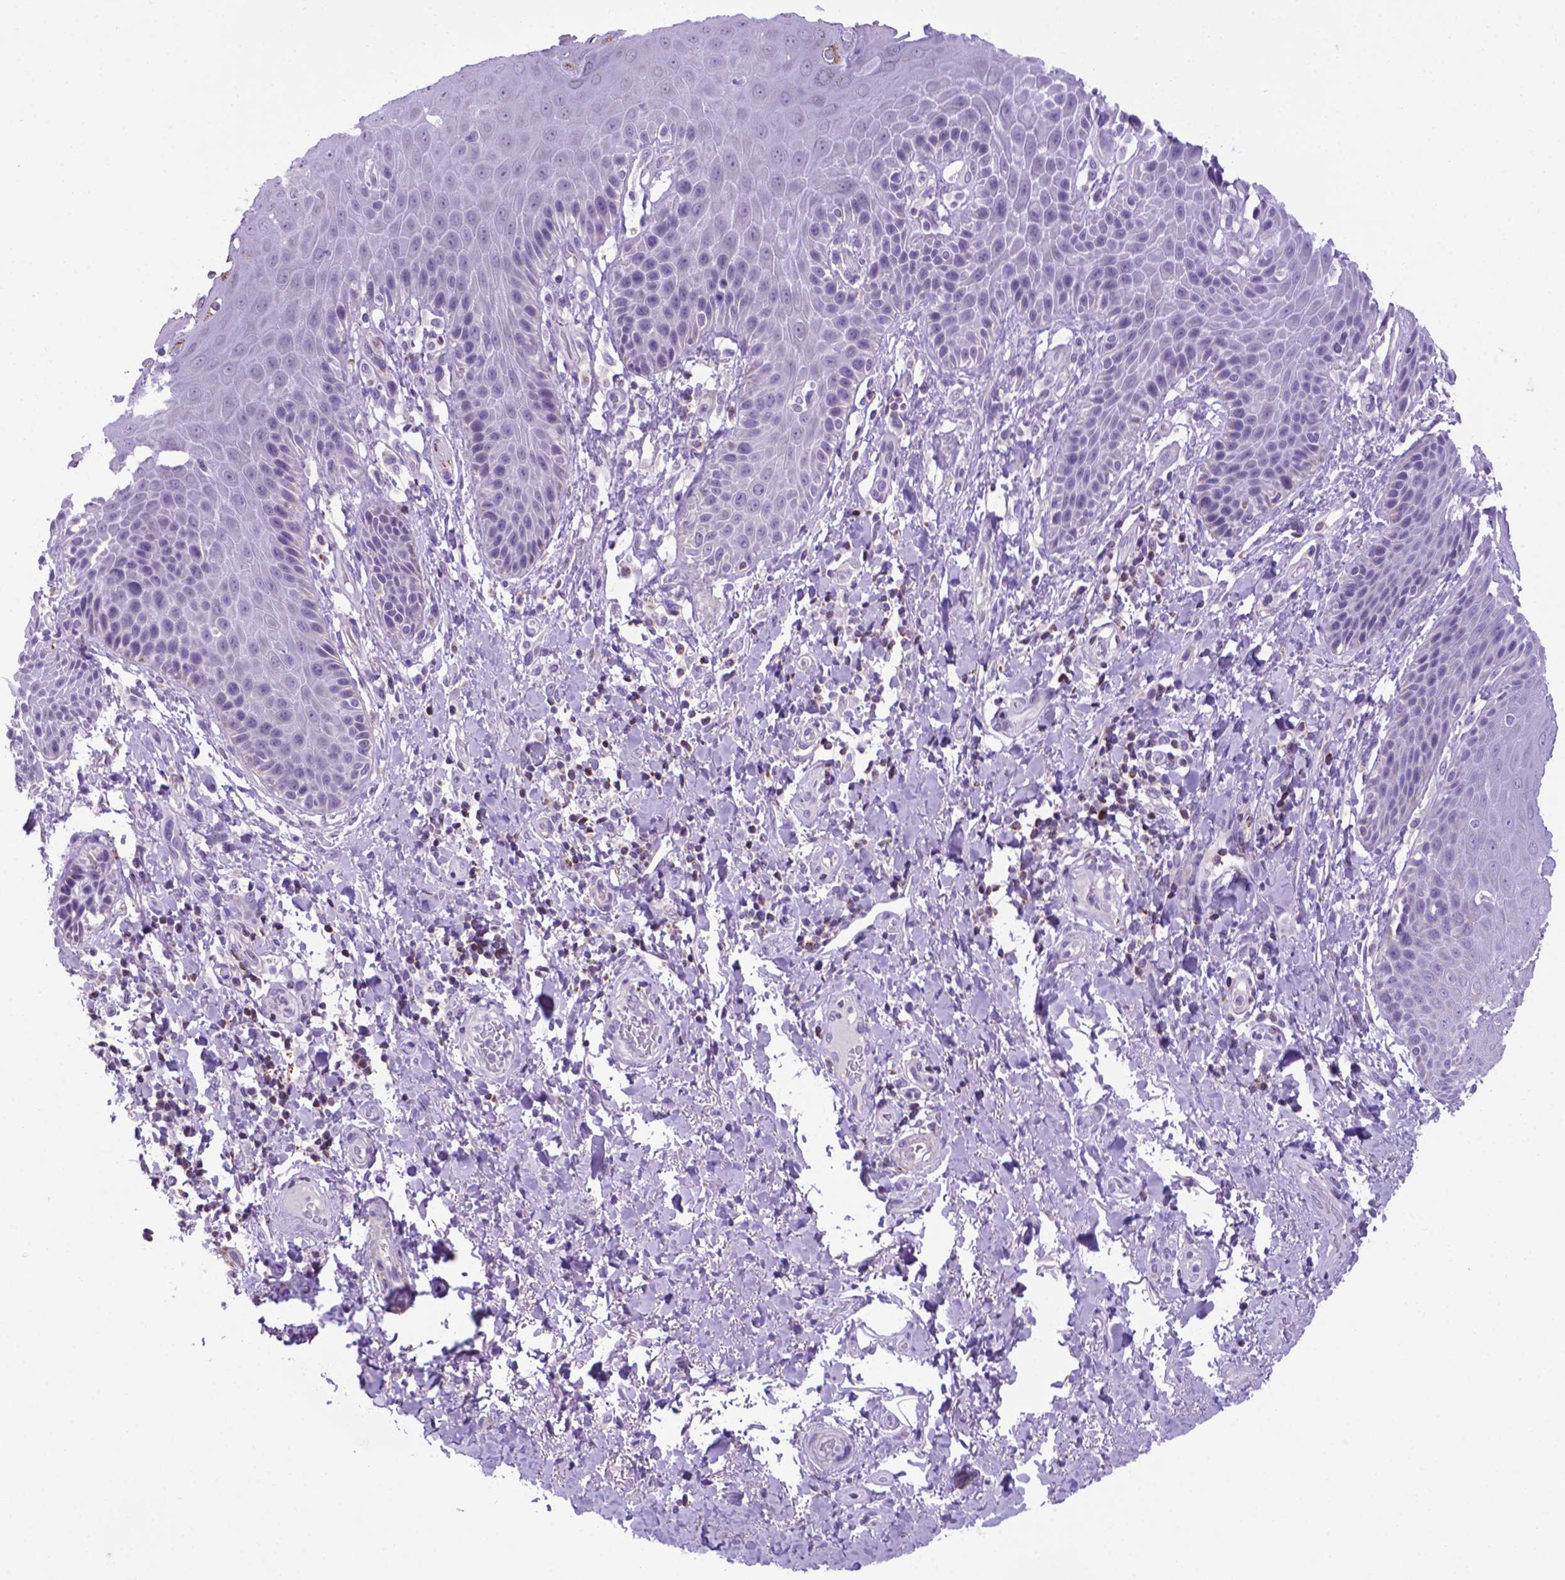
{"staining": {"intensity": "negative", "quantity": "none", "location": "none"}, "tissue": "skin", "cell_type": "Epidermal cells", "image_type": "normal", "snomed": [{"axis": "morphology", "description": "Normal tissue, NOS"}, {"axis": "topography", "description": "Anal"}, {"axis": "topography", "description": "Peripheral nerve tissue"}], "caption": "DAB immunohistochemical staining of unremarkable skin exhibits no significant staining in epidermal cells. (DAB IHC, high magnification).", "gene": "POU3F3", "patient": {"sex": "male", "age": 51}}